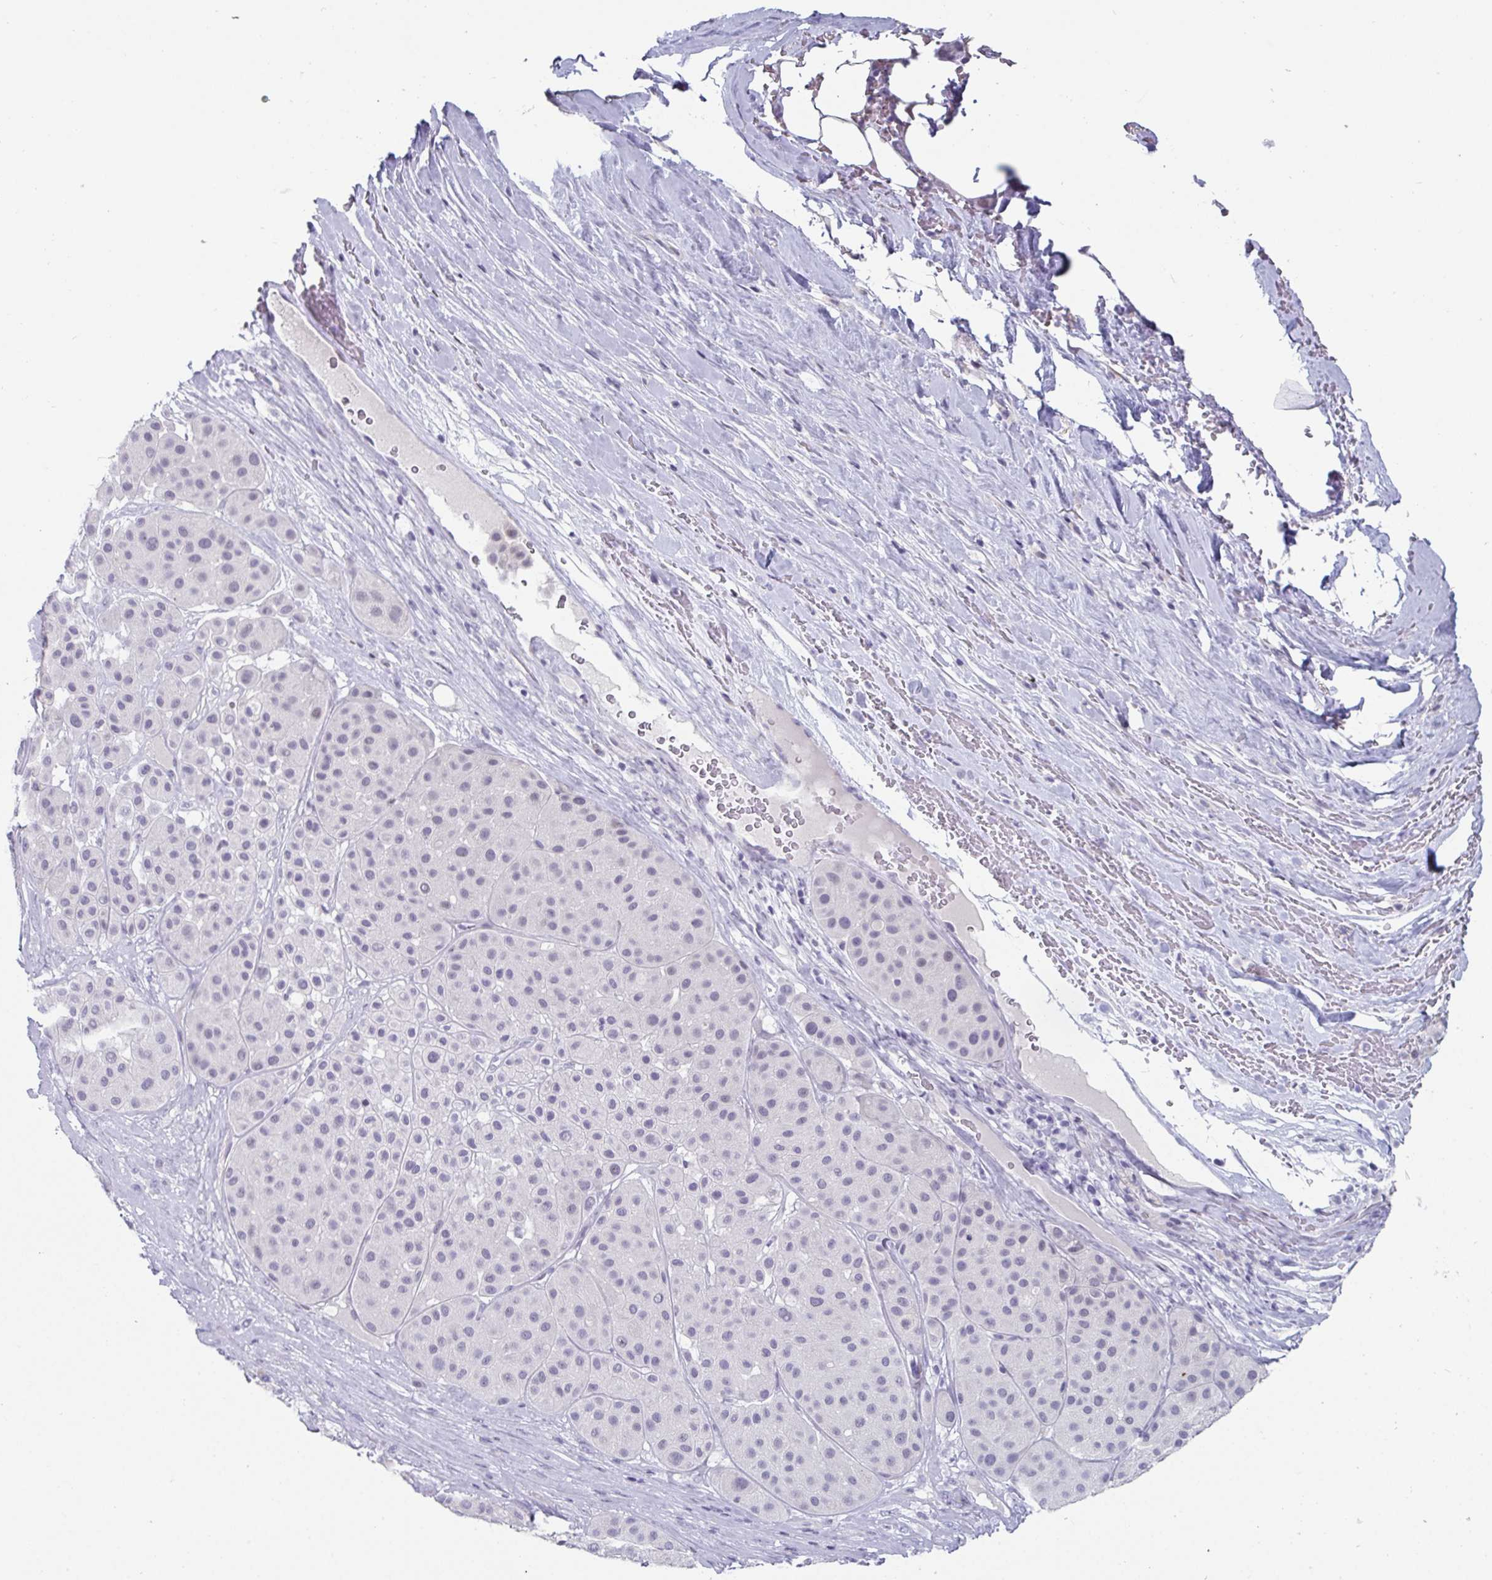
{"staining": {"intensity": "negative", "quantity": "none", "location": "none"}, "tissue": "melanoma", "cell_type": "Tumor cells", "image_type": "cancer", "snomed": [{"axis": "morphology", "description": "Malignant melanoma, Metastatic site"}, {"axis": "topography", "description": "Smooth muscle"}], "caption": "Immunohistochemistry of melanoma shows no staining in tumor cells.", "gene": "VSIG10L", "patient": {"sex": "male", "age": 41}}